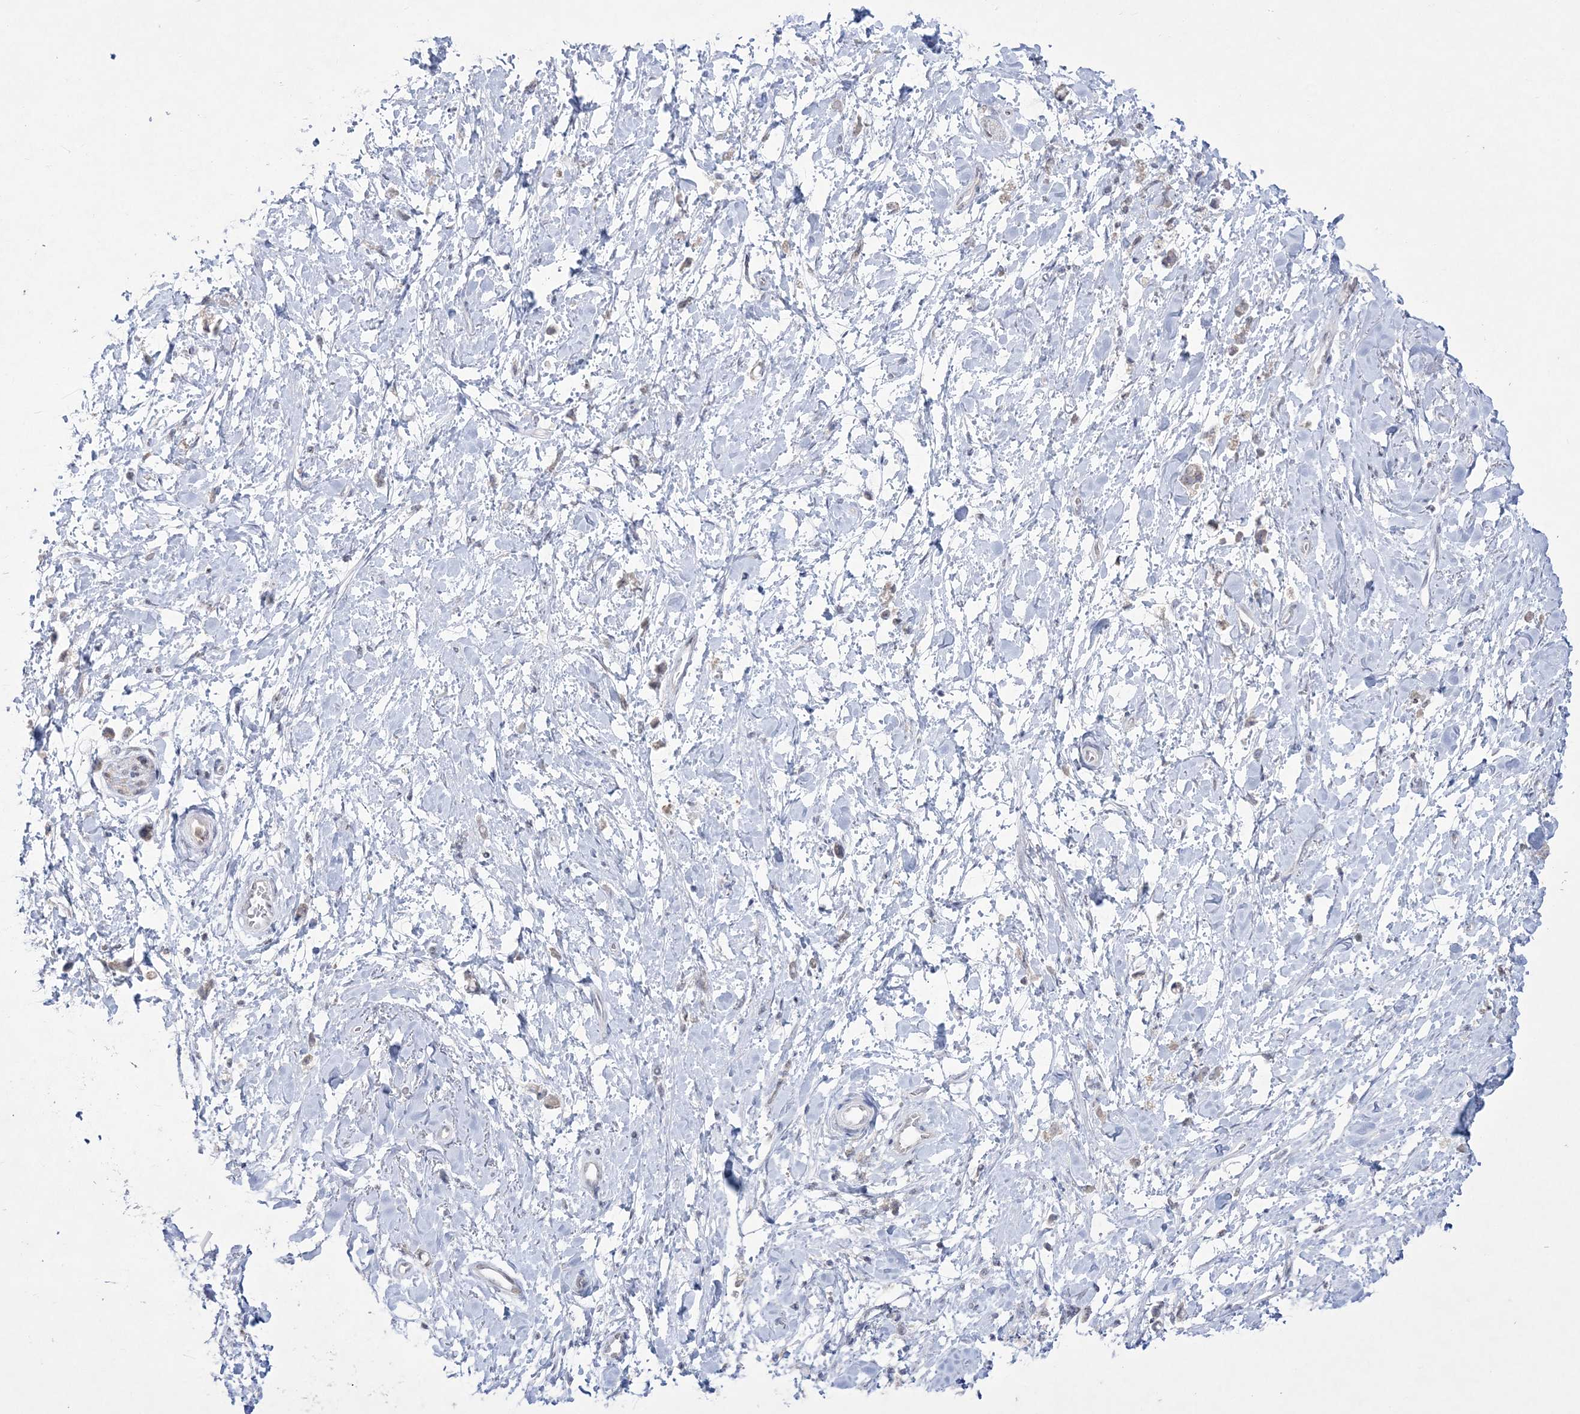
{"staining": {"intensity": "negative", "quantity": "none", "location": "none"}, "tissue": "stomach cancer", "cell_type": "Tumor cells", "image_type": "cancer", "snomed": [{"axis": "morphology", "description": "Adenocarcinoma, NOS"}, {"axis": "topography", "description": "Stomach"}], "caption": "Adenocarcinoma (stomach) was stained to show a protein in brown. There is no significant staining in tumor cells.", "gene": "WDR27", "patient": {"sex": "female", "age": 60}}